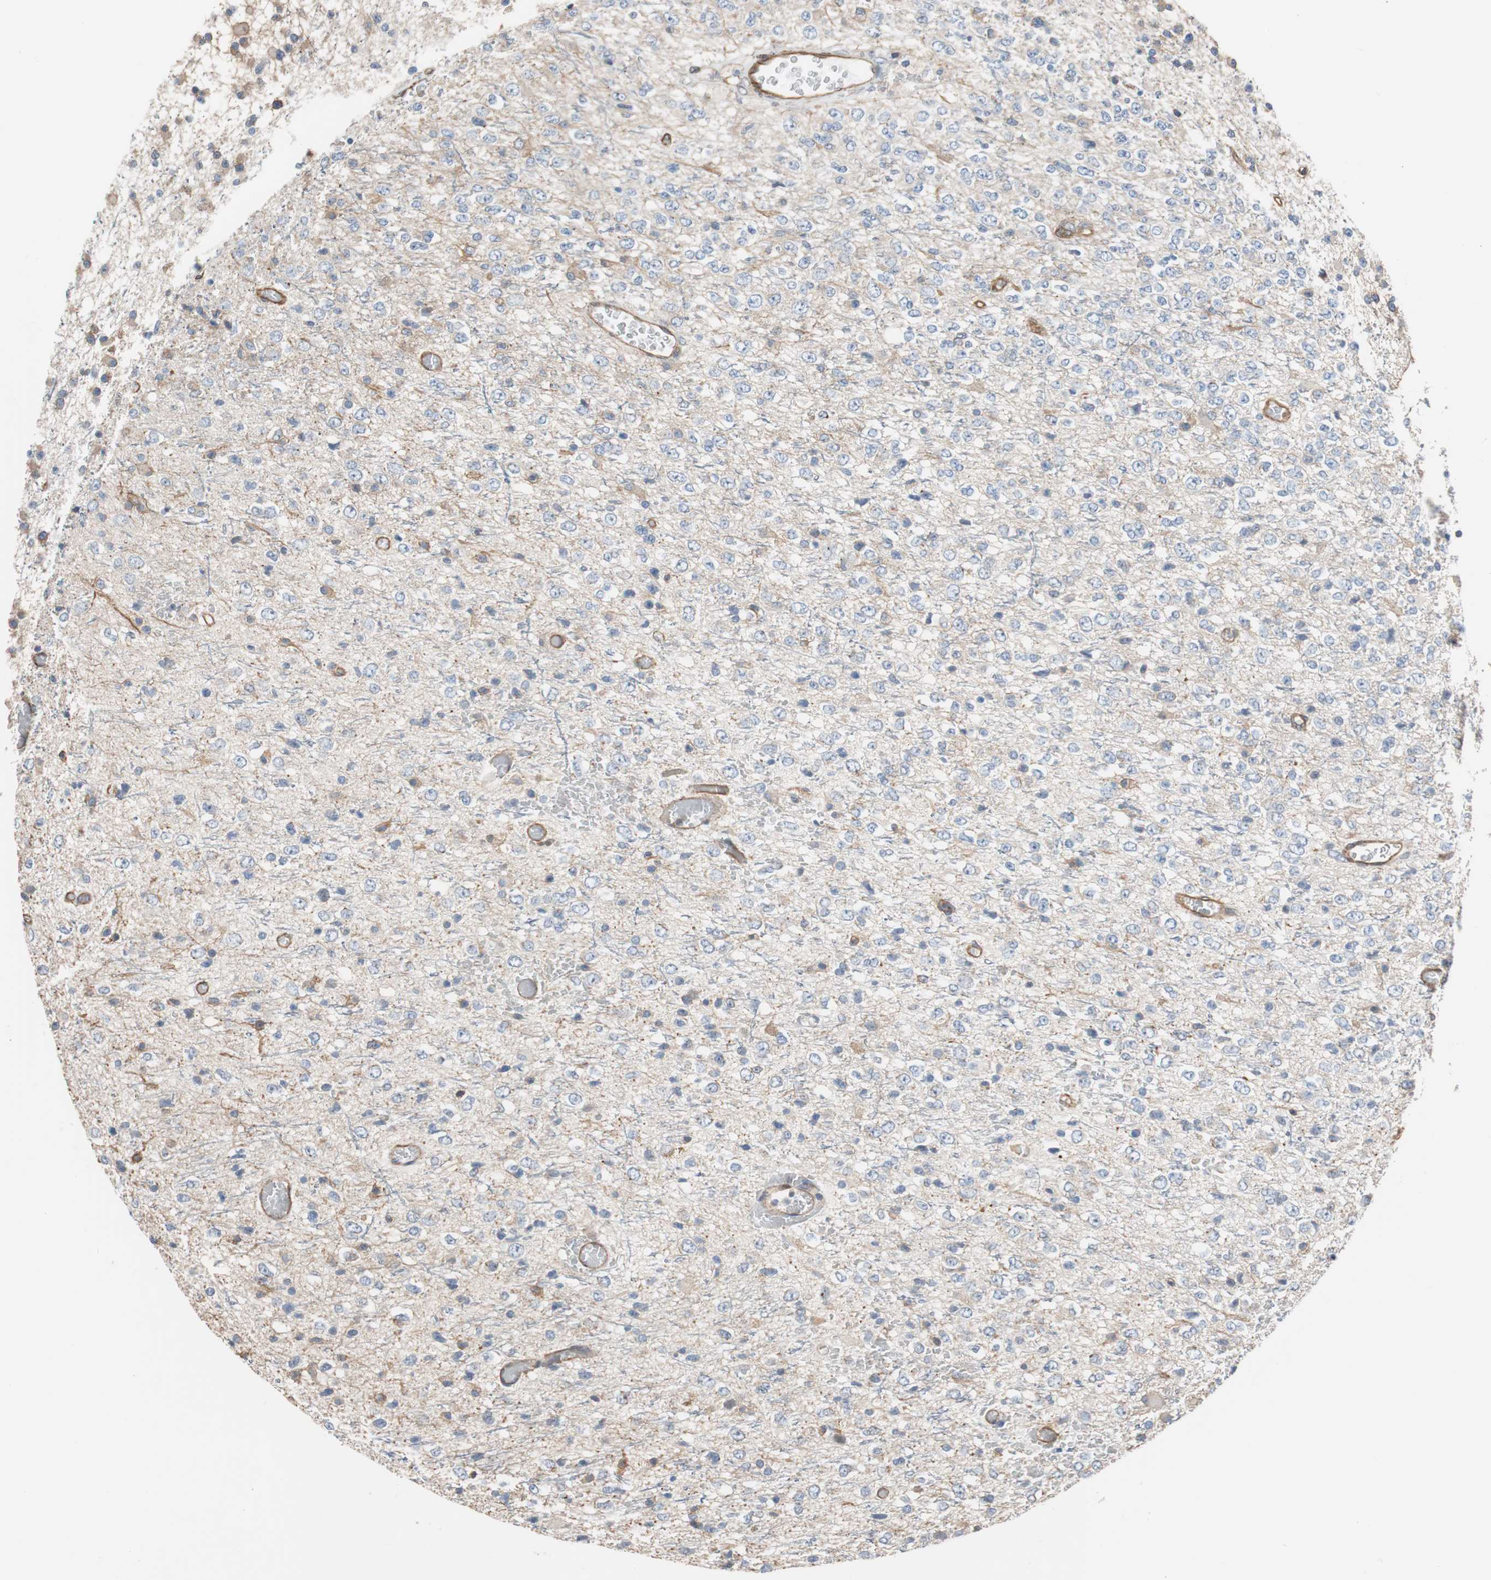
{"staining": {"intensity": "weak", "quantity": "25%-75%", "location": "cytoplasmic/membranous"}, "tissue": "glioma", "cell_type": "Tumor cells", "image_type": "cancer", "snomed": [{"axis": "morphology", "description": "Glioma, malignant, High grade"}, {"axis": "topography", "description": "pancreas cauda"}], "caption": "DAB immunohistochemical staining of human malignant glioma (high-grade) displays weak cytoplasmic/membranous protein positivity in about 25%-75% of tumor cells. (brown staining indicates protein expression, while blue staining denotes nuclei).", "gene": "KIF3B", "patient": {"sex": "male", "age": 60}}